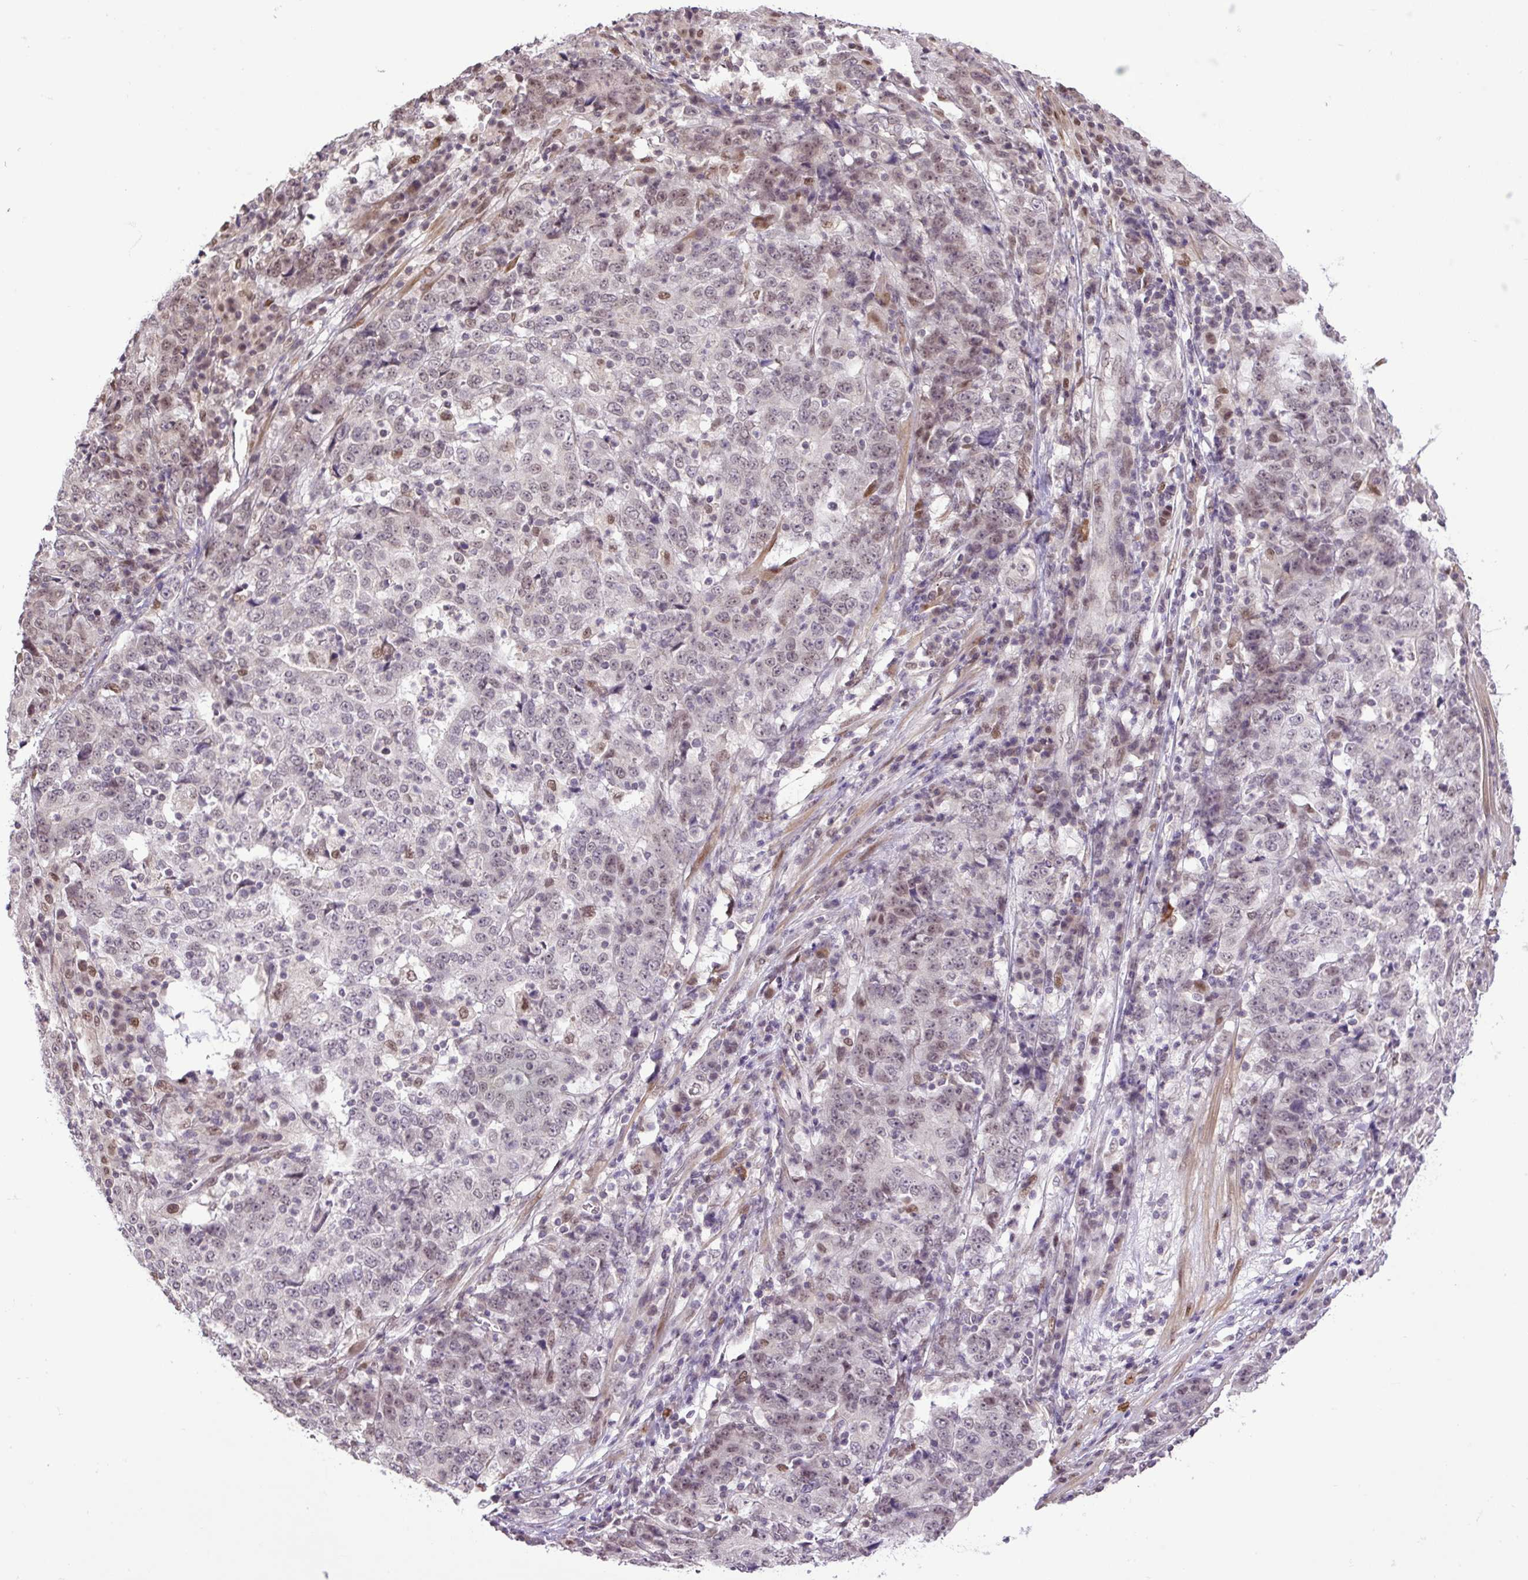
{"staining": {"intensity": "weak", "quantity": "<25%", "location": "nuclear"}, "tissue": "stomach cancer", "cell_type": "Tumor cells", "image_type": "cancer", "snomed": [{"axis": "morphology", "description": "Adenocarcinoma, NOS"}, {"axis": "topography", "description": "Stomach"}], "caption": "Image shows no protein positivity in tumor cells of stomach cancer (adenocarcinoma) tissue.", "gene": "KPNA1", "patient": {"sex": "male", "age": 59}}